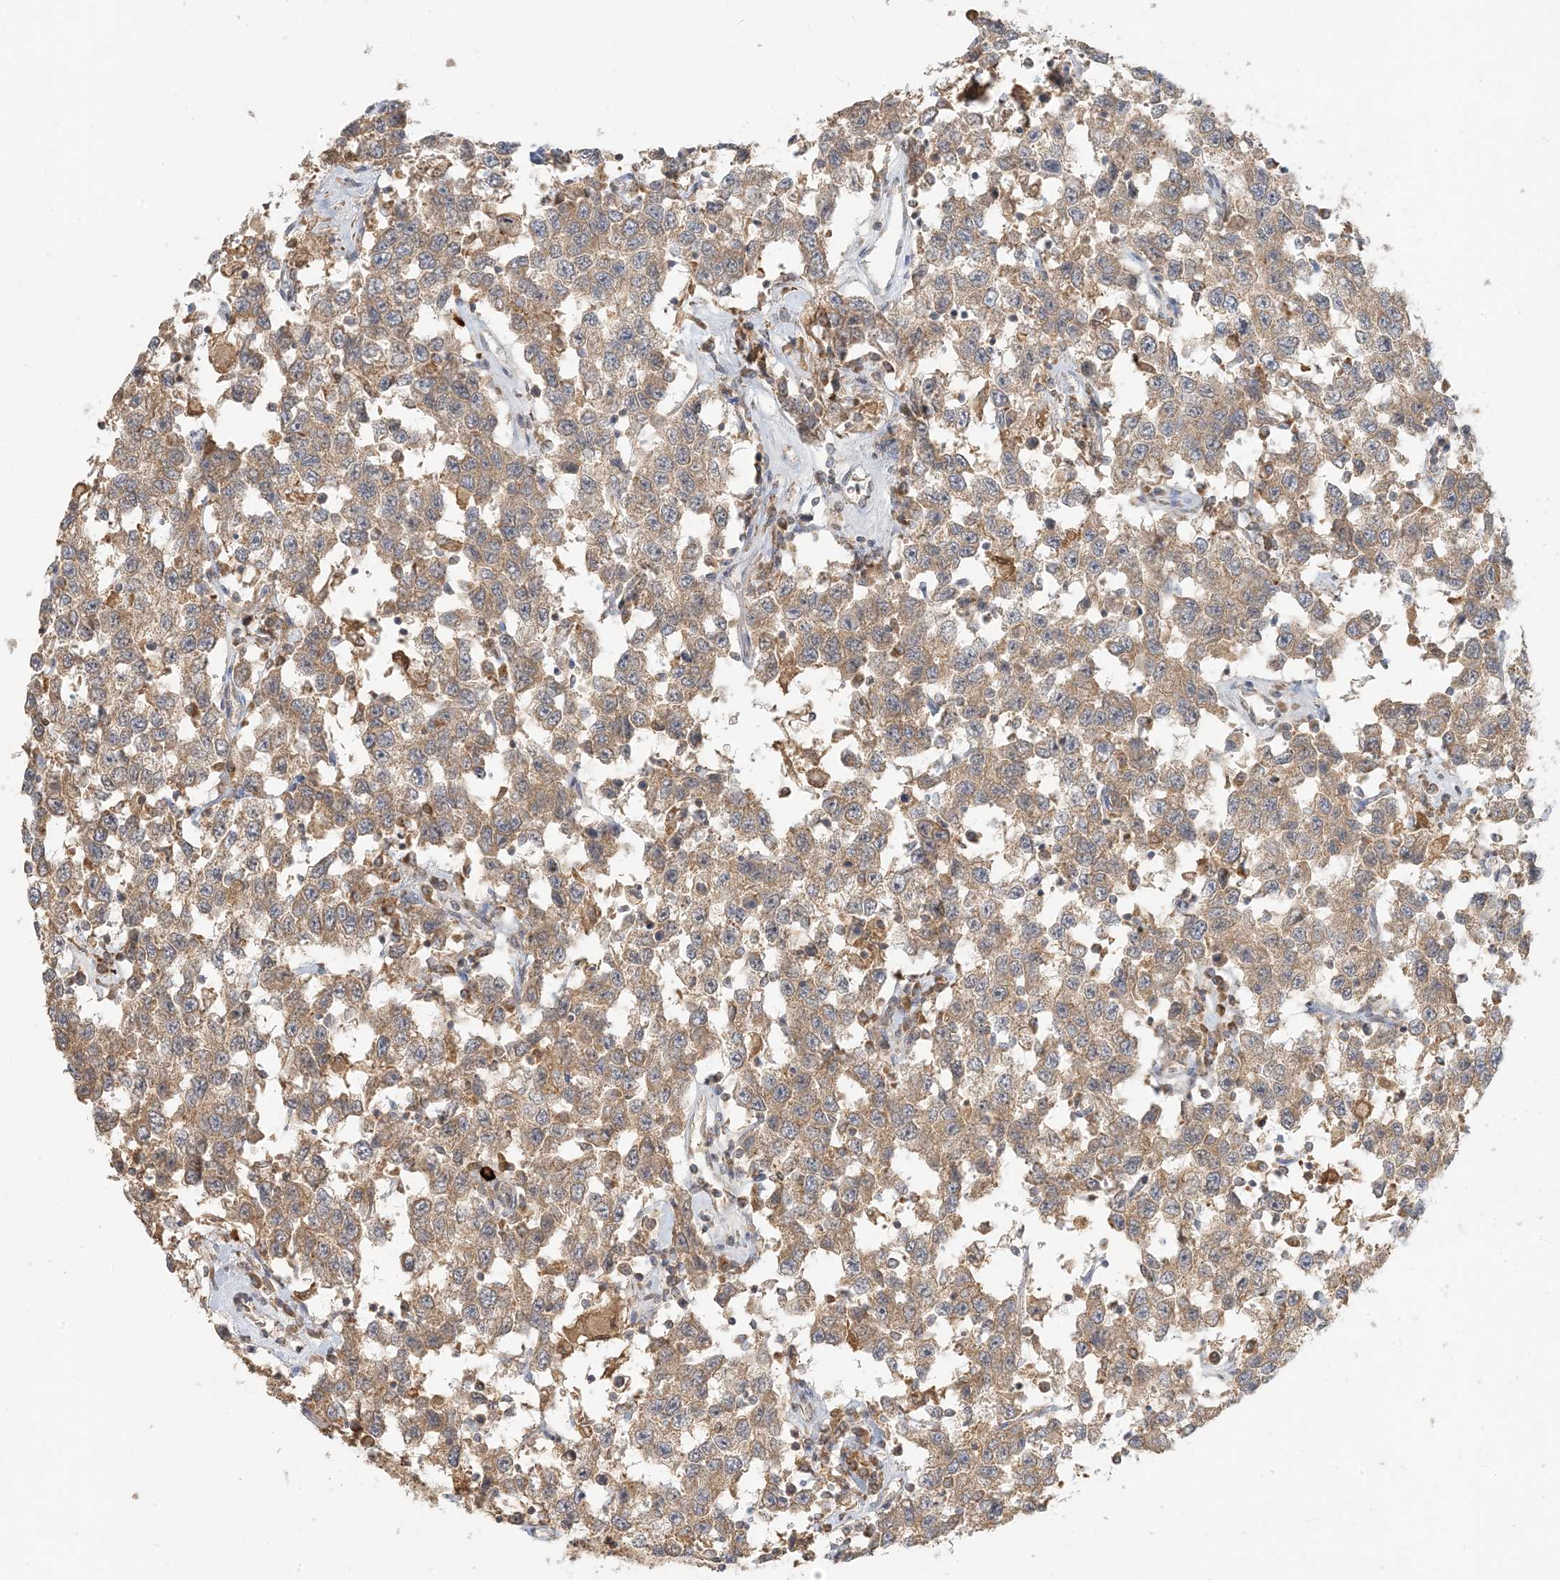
{"staining": {"intensity": "moderate", "quantity": ">75%", "location": "cytoplasmic/membranous"}, "tissue": "testis cancer", "cell_type": "Tumor cells", "image_type": "cancer", "snomed": [{"axis": "morphology", "description": "Seminoma, NOS"}, {"axis": "topography", "description": "Testis"}], "caption": "Seminoma (testis) stained with a brown dye demonstrates moderate cytoplasmic/membranous positive positivity in about >75% of tumor cells.", "gene": "MCOLN1", "patient": {"sex": "male", "age": 41}}